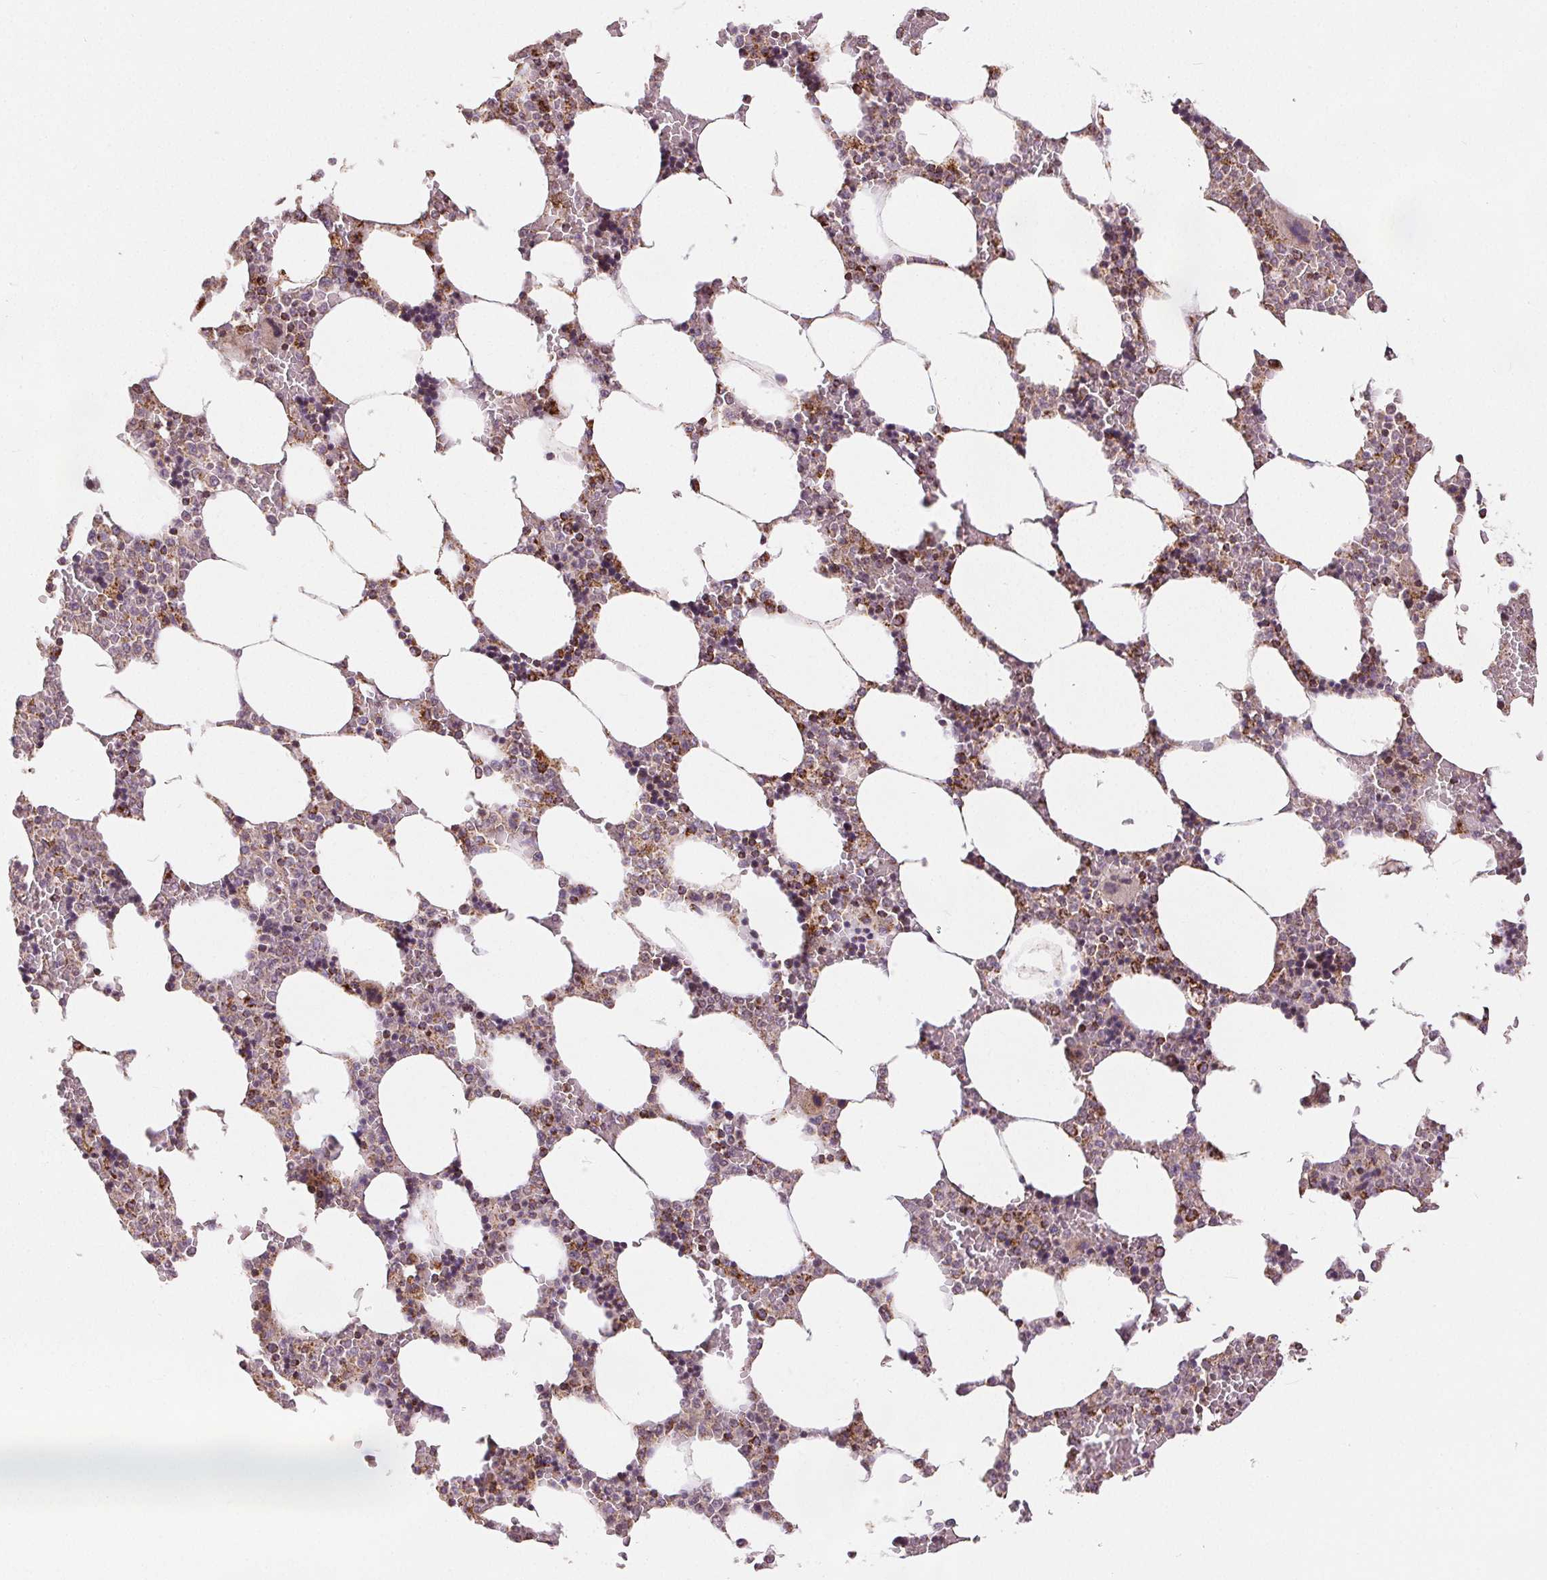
{"staining": {"intensity": "strong", "quantity": "<25%", "location": "cytoplasmic/membranous"}, "tissue": "bone marrow", "cell_type": "Hematopoietic cells", "image_type": "normal", "snomed": [{"axis": "morphology", "description": "Normal tissue, NOS"}, {"axis": "topography", "description": "Bone marrow"}], "caption": "Bone marrow stained with DAB (3,3'-diaminobenzidine) IHC exhibits medium levels of strong cytoplasmic/membranous expression in about <25% of hematopoietic cells.", "gene": "SDHB", "patient": {"sex": "male", "age": 64}}